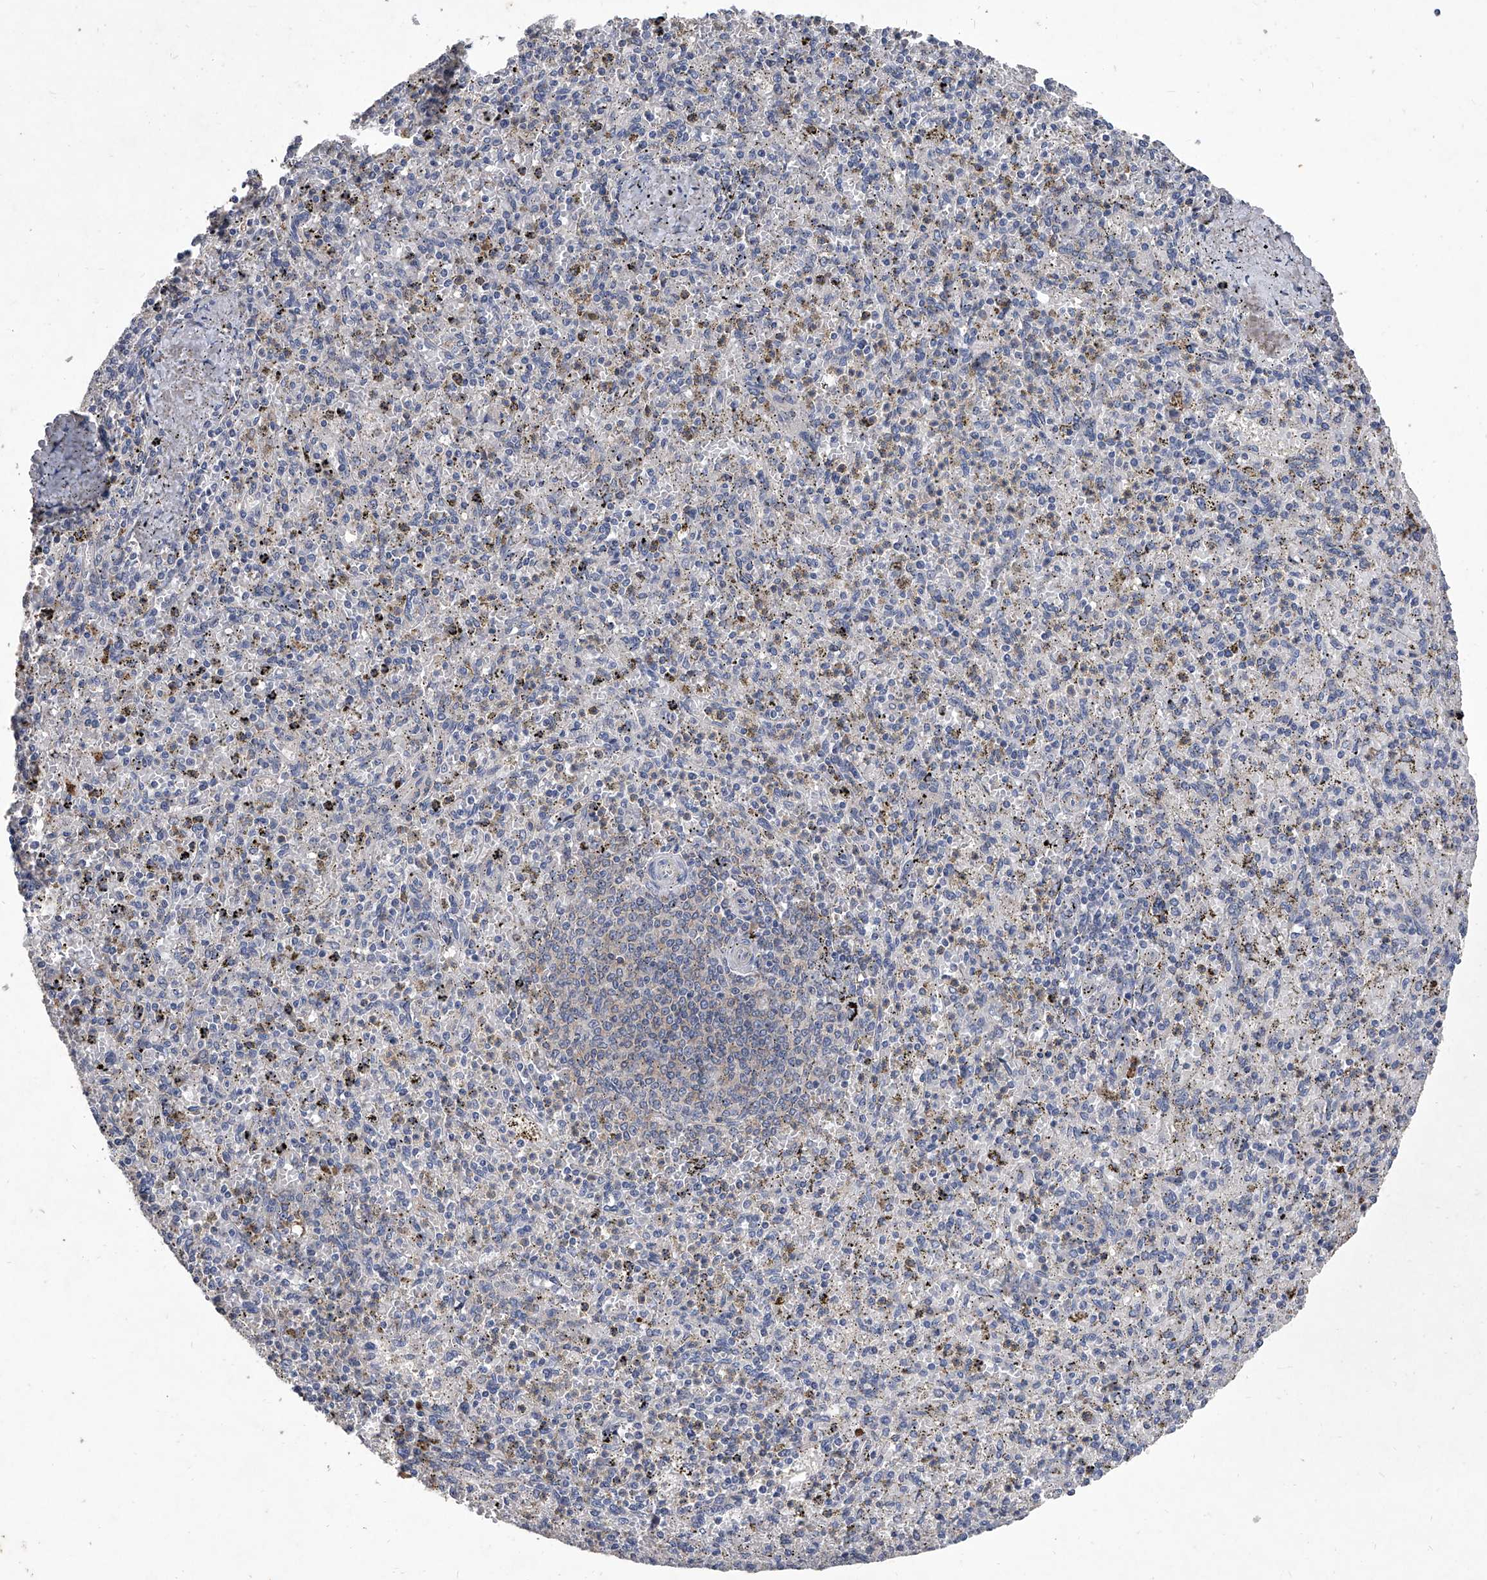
{"staining": {"intensity": "weak", "quantity": "<25%", "location": "cytoplasmic/membranous"}, "tissue": "spleen", "cell_type": "Cells in red pulp", "image_type": "normal", "snomed": [{"axis": "morphology", "description": "Normal tissue, NOS"}, {"axis": "topography", "description": "Spleen"}], "caption": "Immunohistochemistry of benign human spleen shows no positivity in cells in red pulp.", "gene": "C5", "patient": {"sex": "male", "age": 72}}